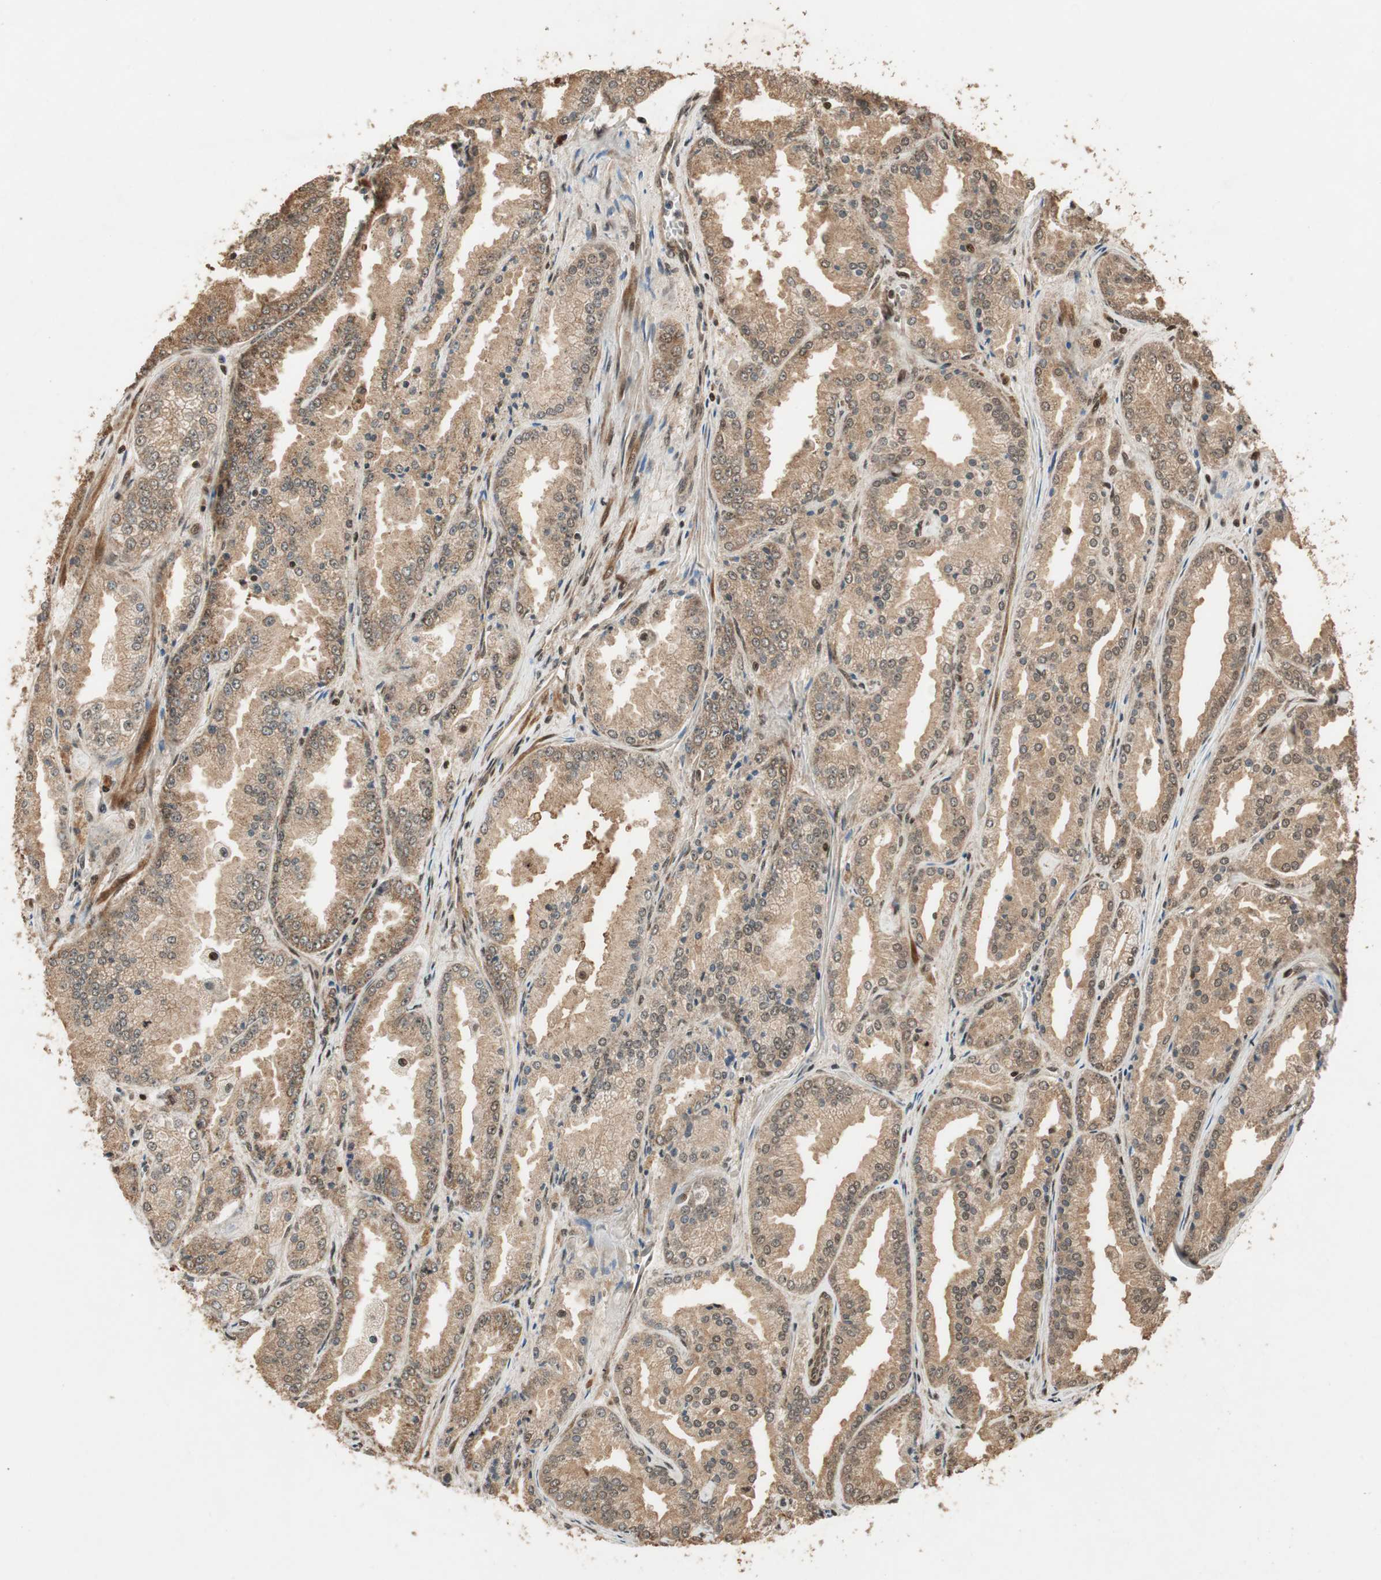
{"staining": {"intensity": "moderate", "quantity": ">75%", "location": "cytoplasmic/membranous,nuclear"}, "tissue": "prostate cancer", "cell_type": "Tumor cells", "image_type": "cancer", "snomed": [{"axis": "morphology", "description": "Adenocarcinoma, High grade"}, {"axis": "topography", "description": "Prostate"}], "caption": "Immunohistochemistry (IHC) image of neoplastic tissue: prostate cancer stained using immunohistochemistry displays medium levels of moderate protein expression localized specifically in the cytoplasmic/membranous and nuclear of tumor cells, appearing as a cytoplasmic/membranous and nuclear brown color.", "gene": "RPA3", "patient": {"sex": "male", "age": 61}}